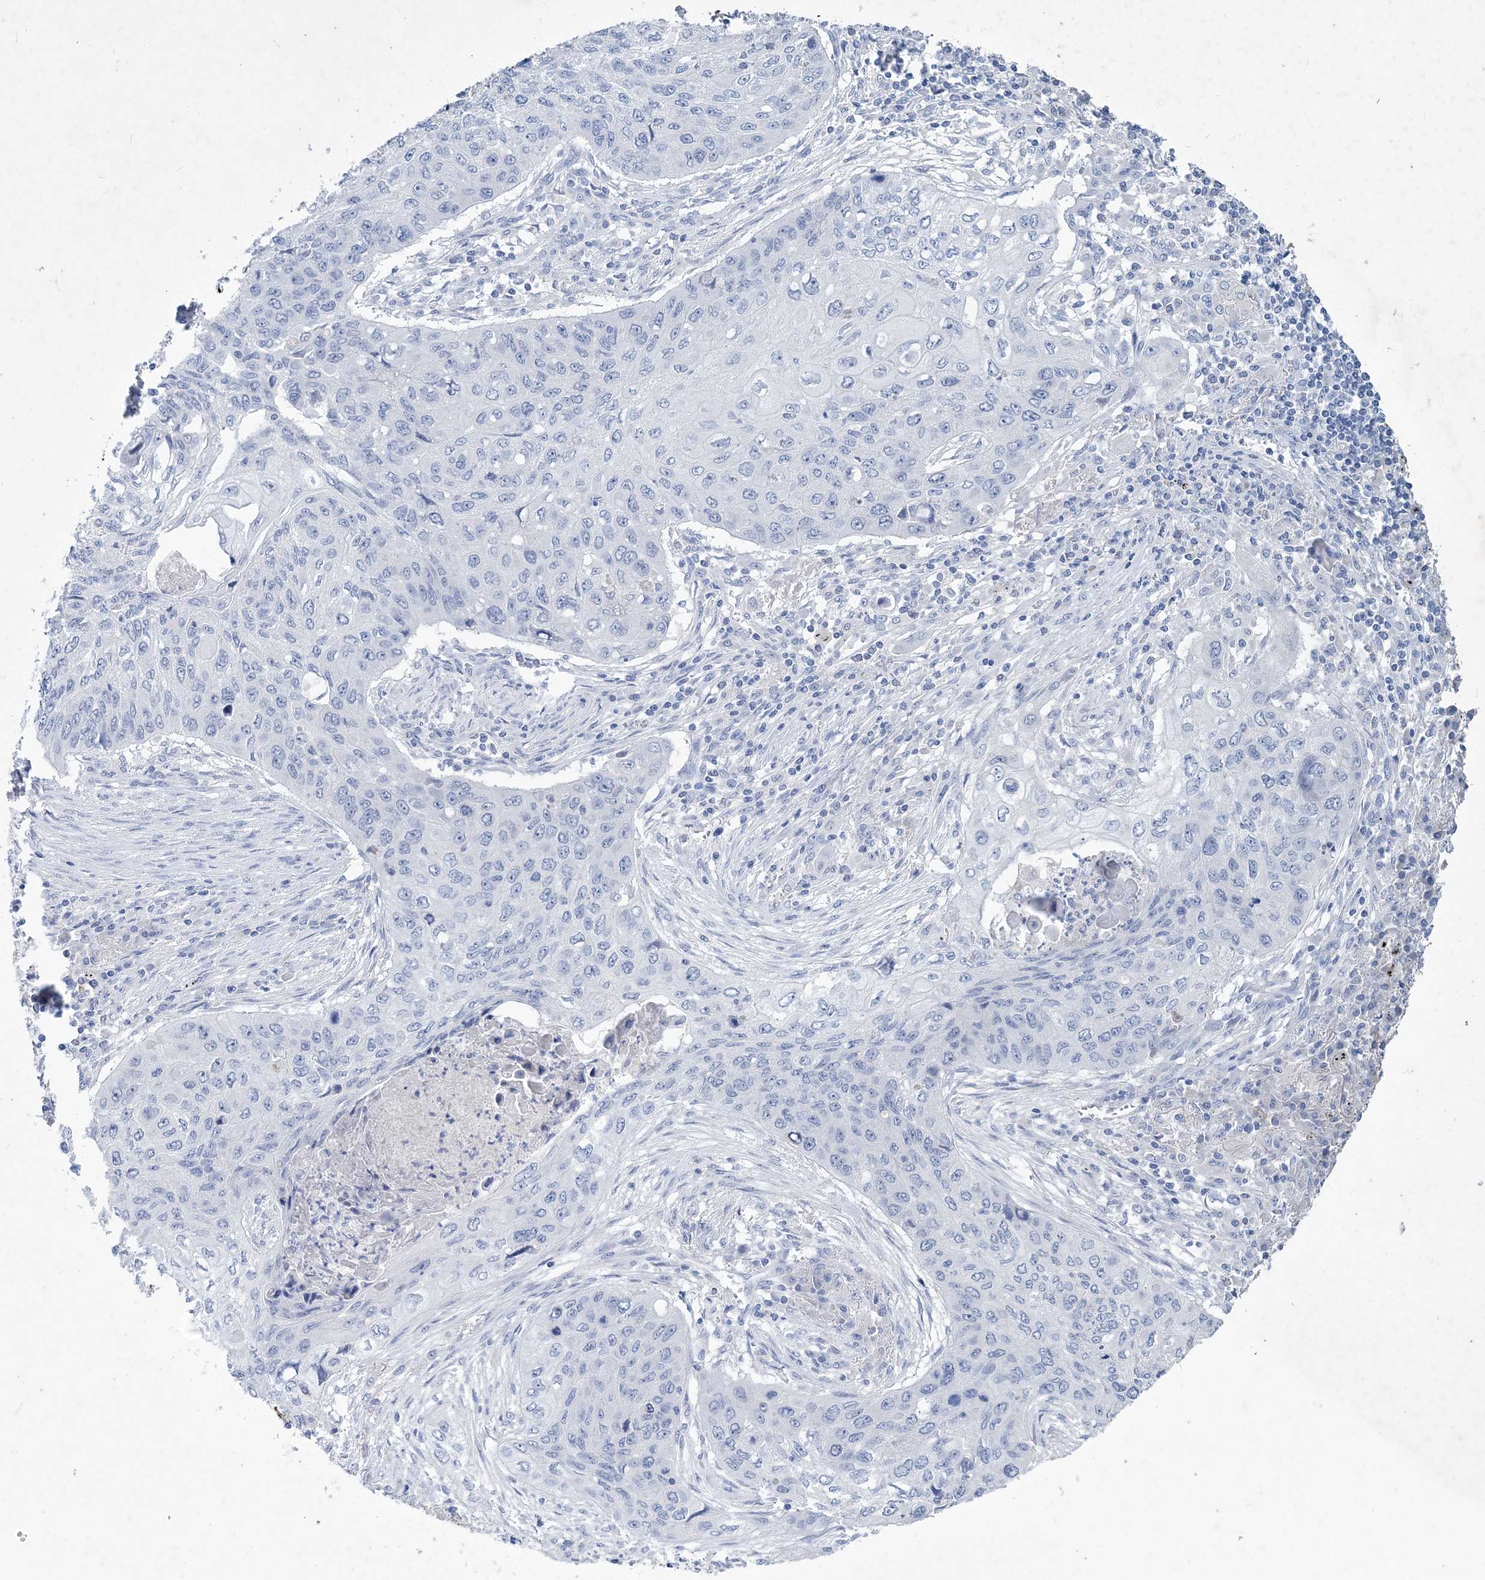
{"staining": {"intensity": "negative", "quantity": "none", "location": "none"}, "tissue": "lung cancer", "cell_type": "Tumor cells", "image_type": "cancer", "snomed": [{"axis": "morphology", "description": "Squamous cell carcinoma, NOS"}, {"axis": "topography", "description": "Lung"}], "caption": "The micrograph reveals no staining of tumor cells in lung cancer.", "gene": "COPS8", "patient": {"sex": "female", "age": 63}}